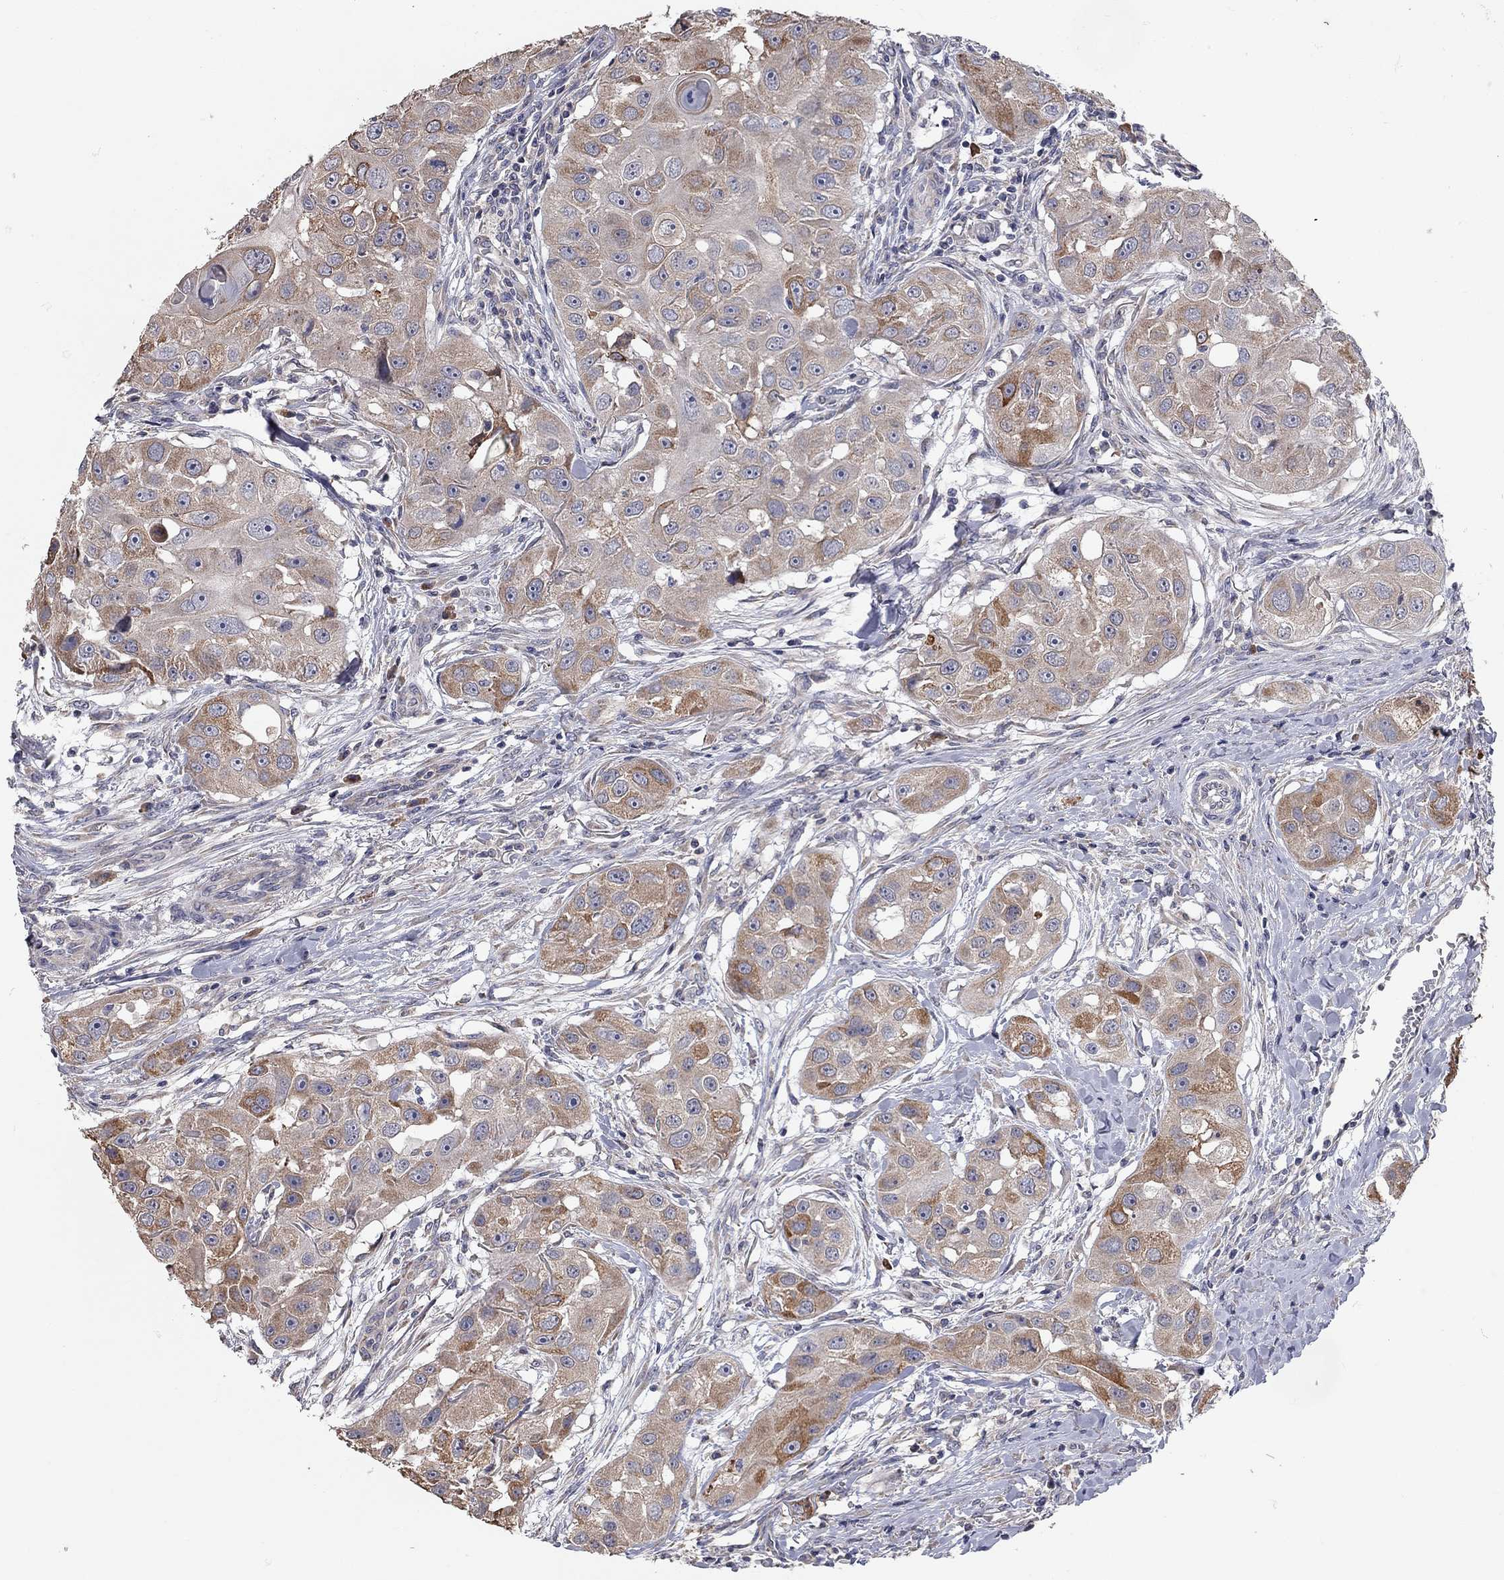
{"staining": {"intensity": "moderate", "quantity": "25%-75%", "location": "cytoplasmic/membranous"}, "tissue": "head and neck cancer", "cell_type": "Tumor cells", "image_type": "cancer", "snomed": [{"axis": "morphology", "description": "Squamous cell carcinoma, NOS"}, {"axis": "topography", "description": "Head-Neck"}], "caption": "DAB immunohistochemical staining of head and neck squamous cell carcinoma shows moderate cytoplasmic/membranous protein expression in about 25%-75% of tumor cells.", "gene": "XAGE2", "patient": {"sex": "male", "age": 51}}